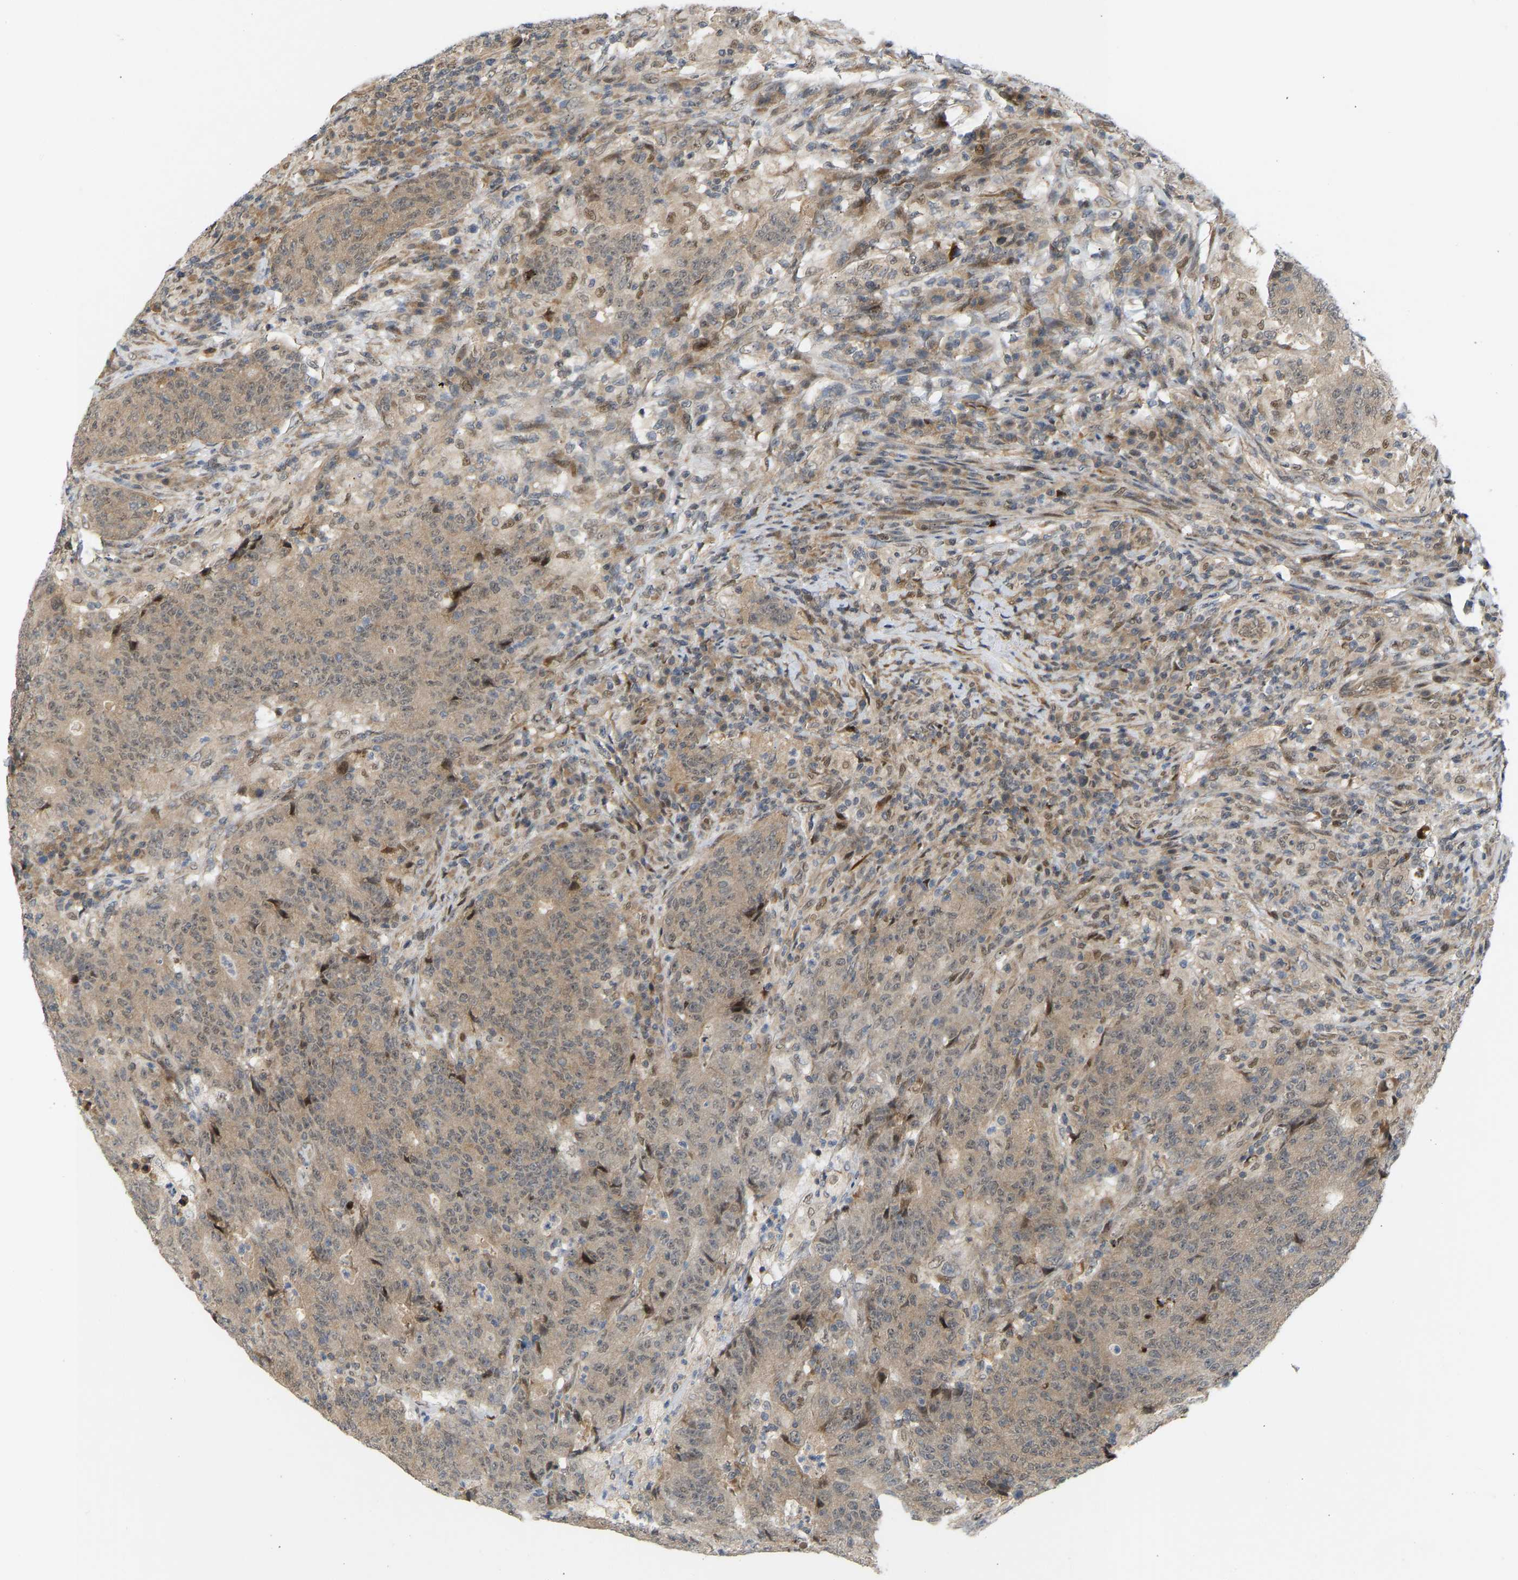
{"staining": {"intensity": "moderate", "quantity": ">75%", "location": "cytoplasmic/membranous"}, "tissue": "colorectal cancer", "cell_type": "Tumor cells", "image_type": "cancer", "snomed": [{"axis": "morphology", "description": "Normal tissue, NOS"}, {"axis": "morphology", "description": "Adenocarcinoma, NOS"}, {"axis": "topography", "description": "Colon"}], "caption": "Immunohistochemistry (IHC) (DAB) staining of adenocarcinoma (colorectal) shows moderate cytoplasmic/membranous protein staining in about >75% of tumor cells.", "gene": "BAG1", "patient": {"sex": "female", "age": 75}}